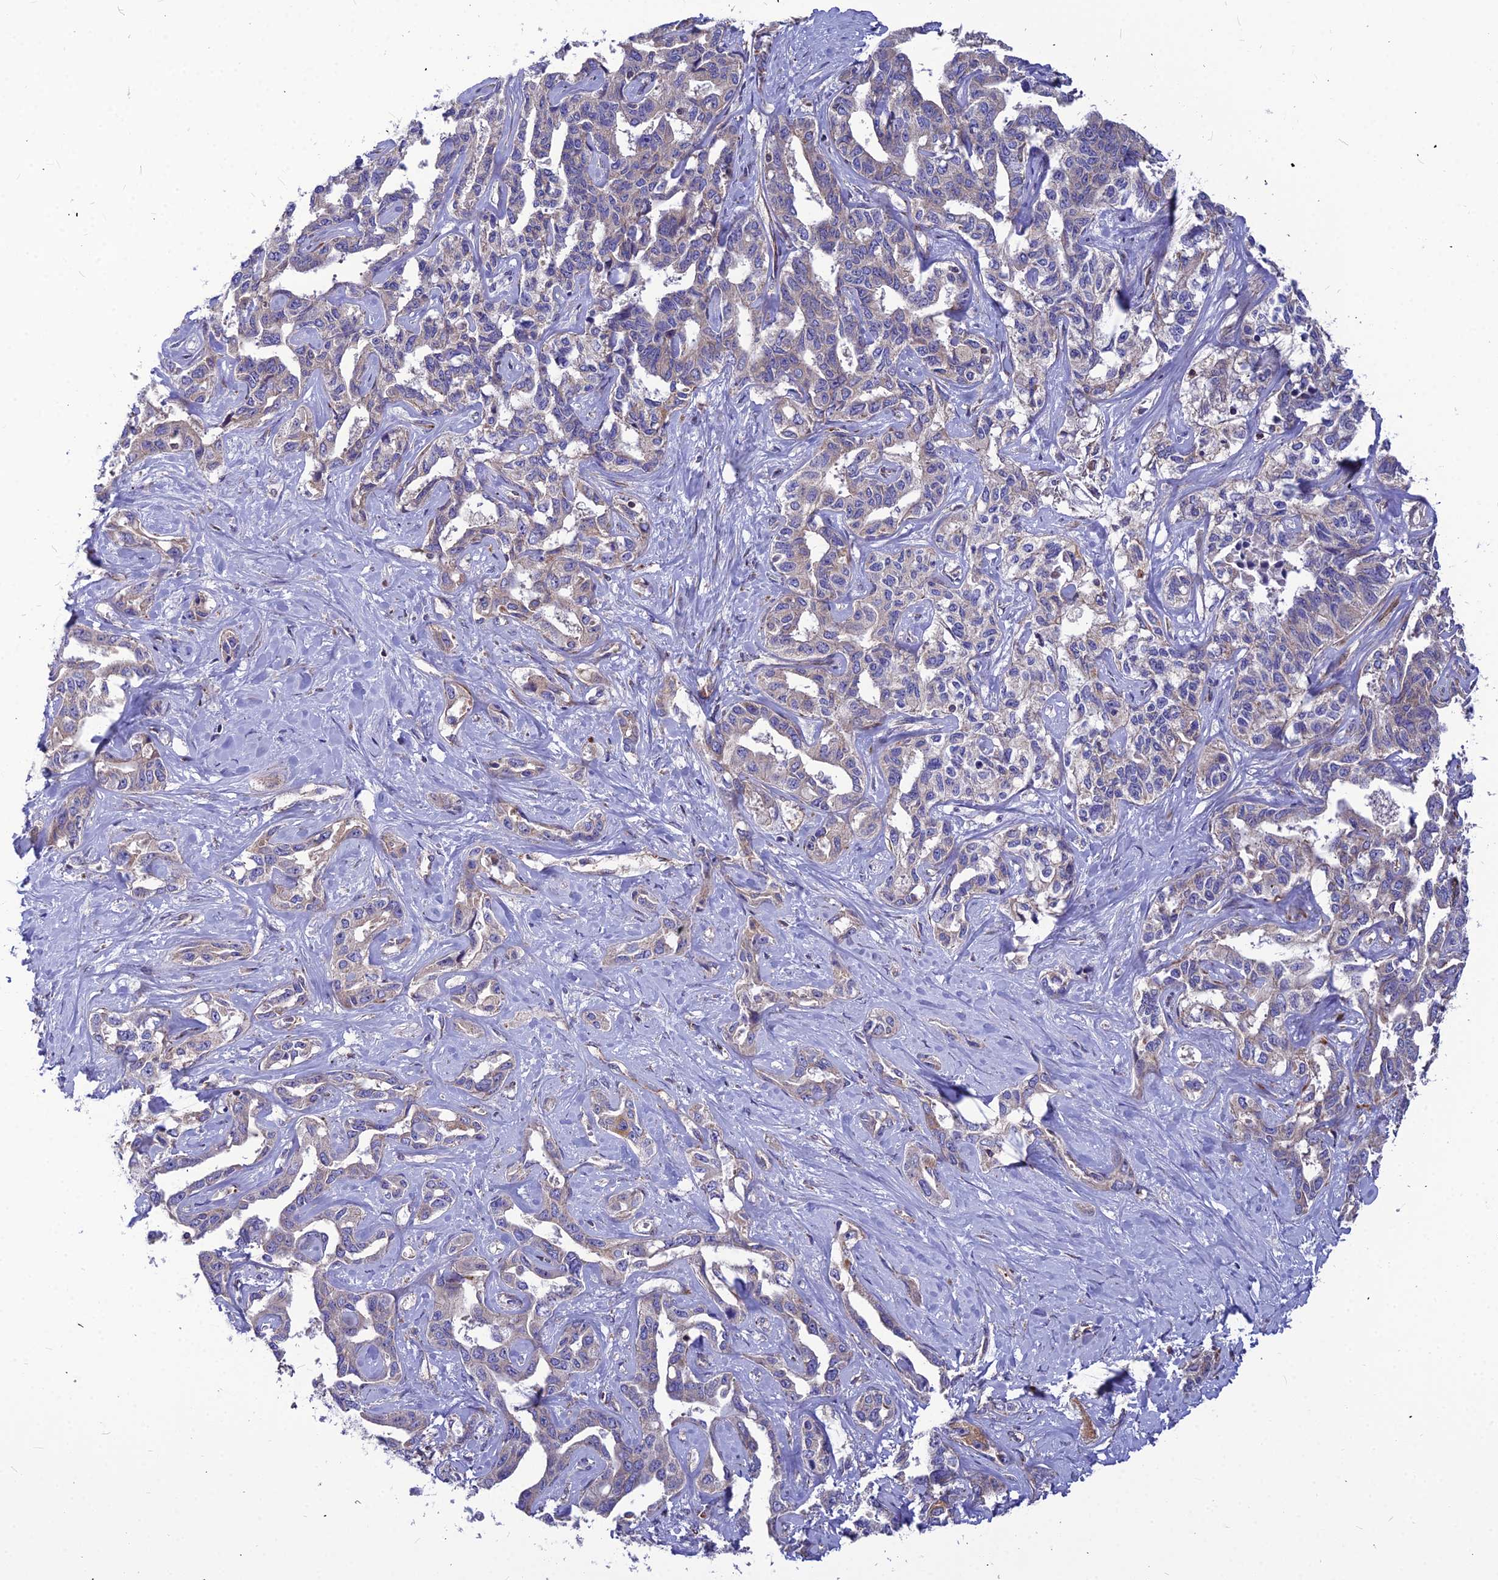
{"staining": {"intensity": "weak", "quantity": "<25%", "location": "cytoplasmic/membranous"}, "tissue": "liver cancer", "cell_type": "Tumor cells", "image_type": "cancer", "snomed": [{"axis": "morphology", "description": "Cholangiocarcinoma"}, {"axis": "topography", "description": "Liver"}], "caption": "The image displays no staining of tumor cells in liver cholangiocarcinoma.", "gene": "ASPHD1", "patient": {"sex": "male", "age": 59}}